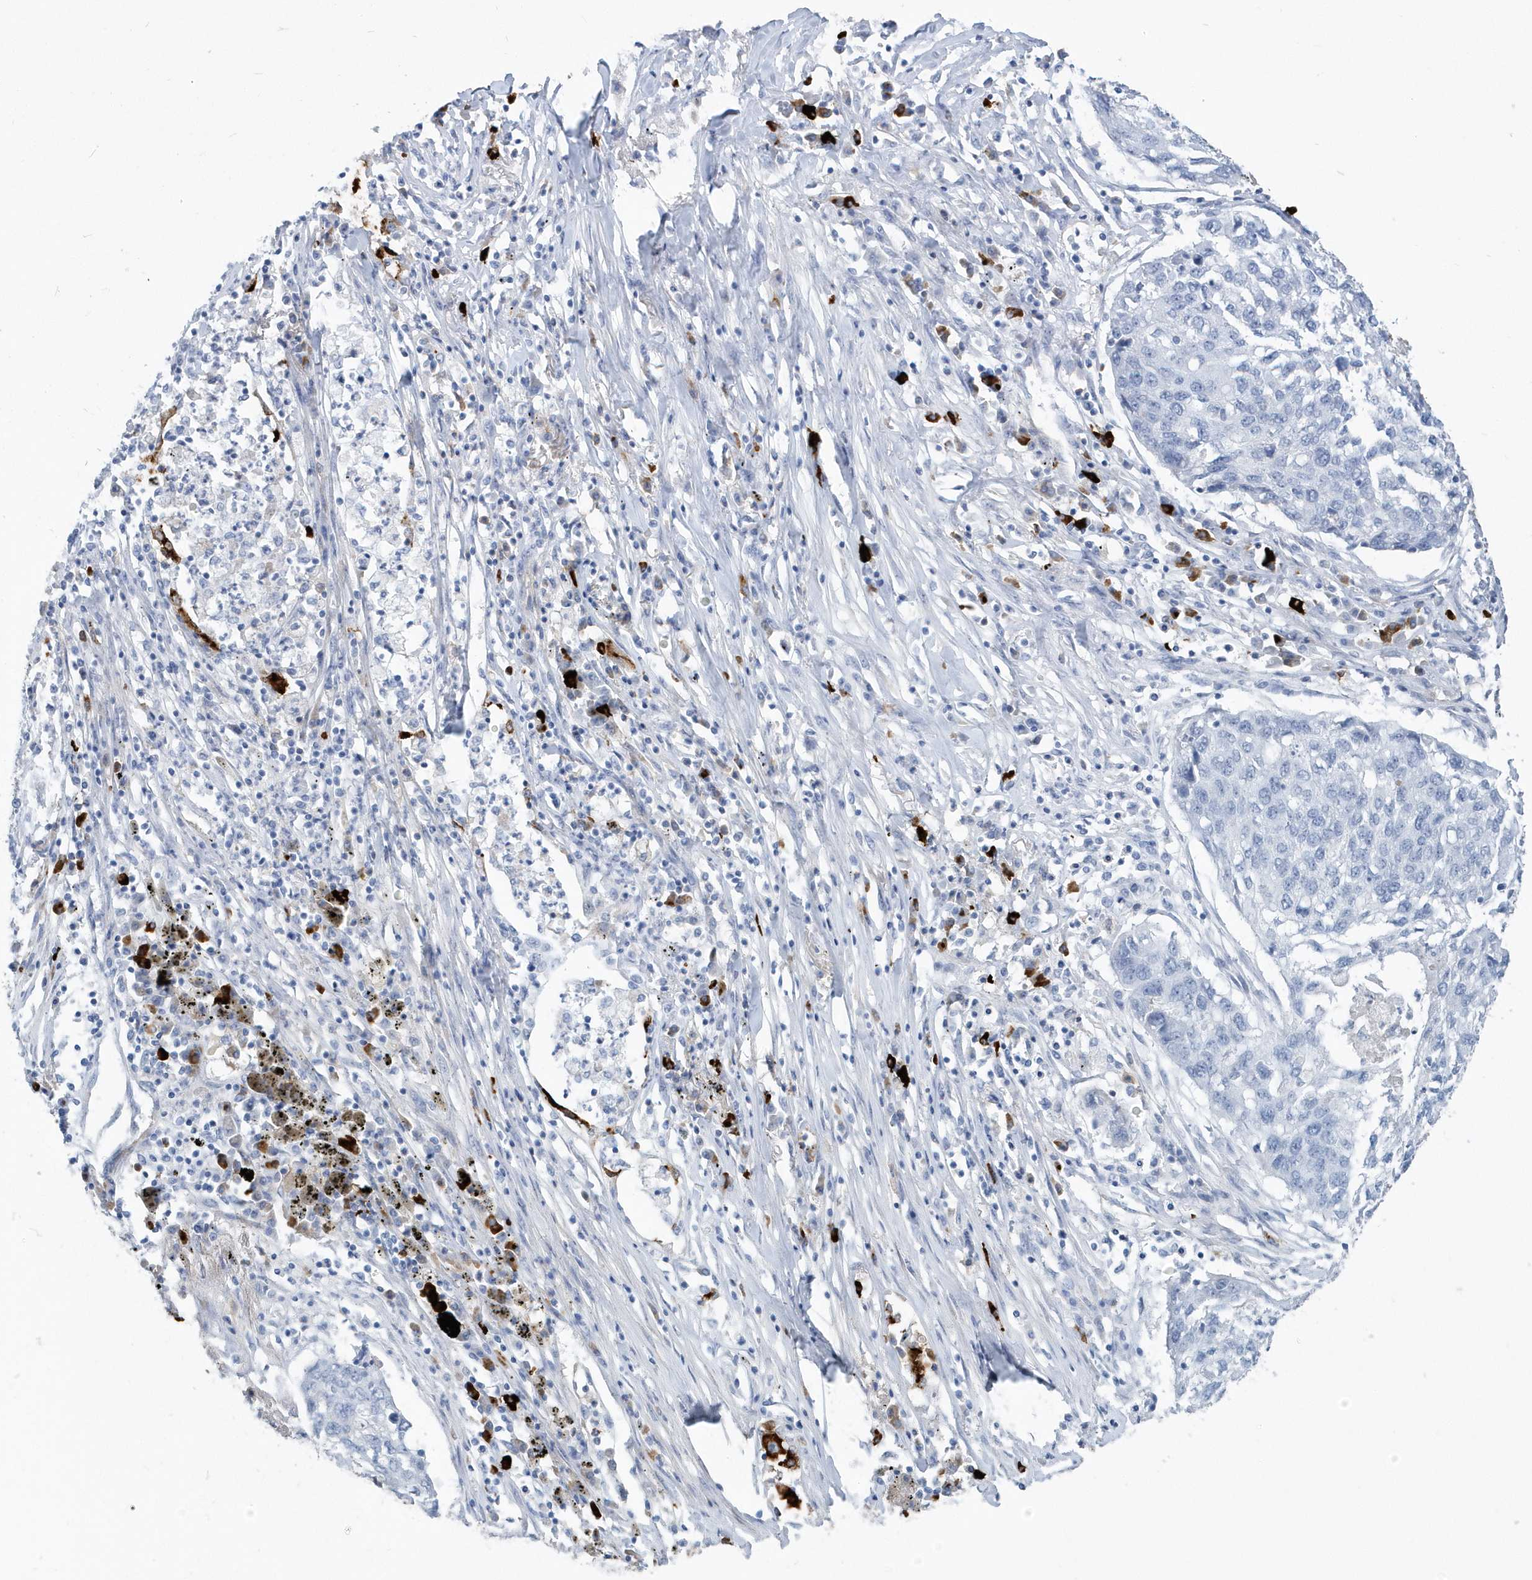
{"staining": {"intensity": "negative", "quantity": "none", "location": "none"}, "tissue": "lung cancer", "cell_type": "Tumor cells", "image_type": "cancer", "snomed": [{"axis": "morphology", "description": "Squamous cell carcinoma, NOS"}, {"axis": "topography", "description": "Lung"}], "caption": "Immunohistochemical staining of human lung cancer (squamous cell carcinoma) shows no significant expression in tumor cells.", "gene": "JCHAIN", "patient": {"sex": "female", "age": 63}}